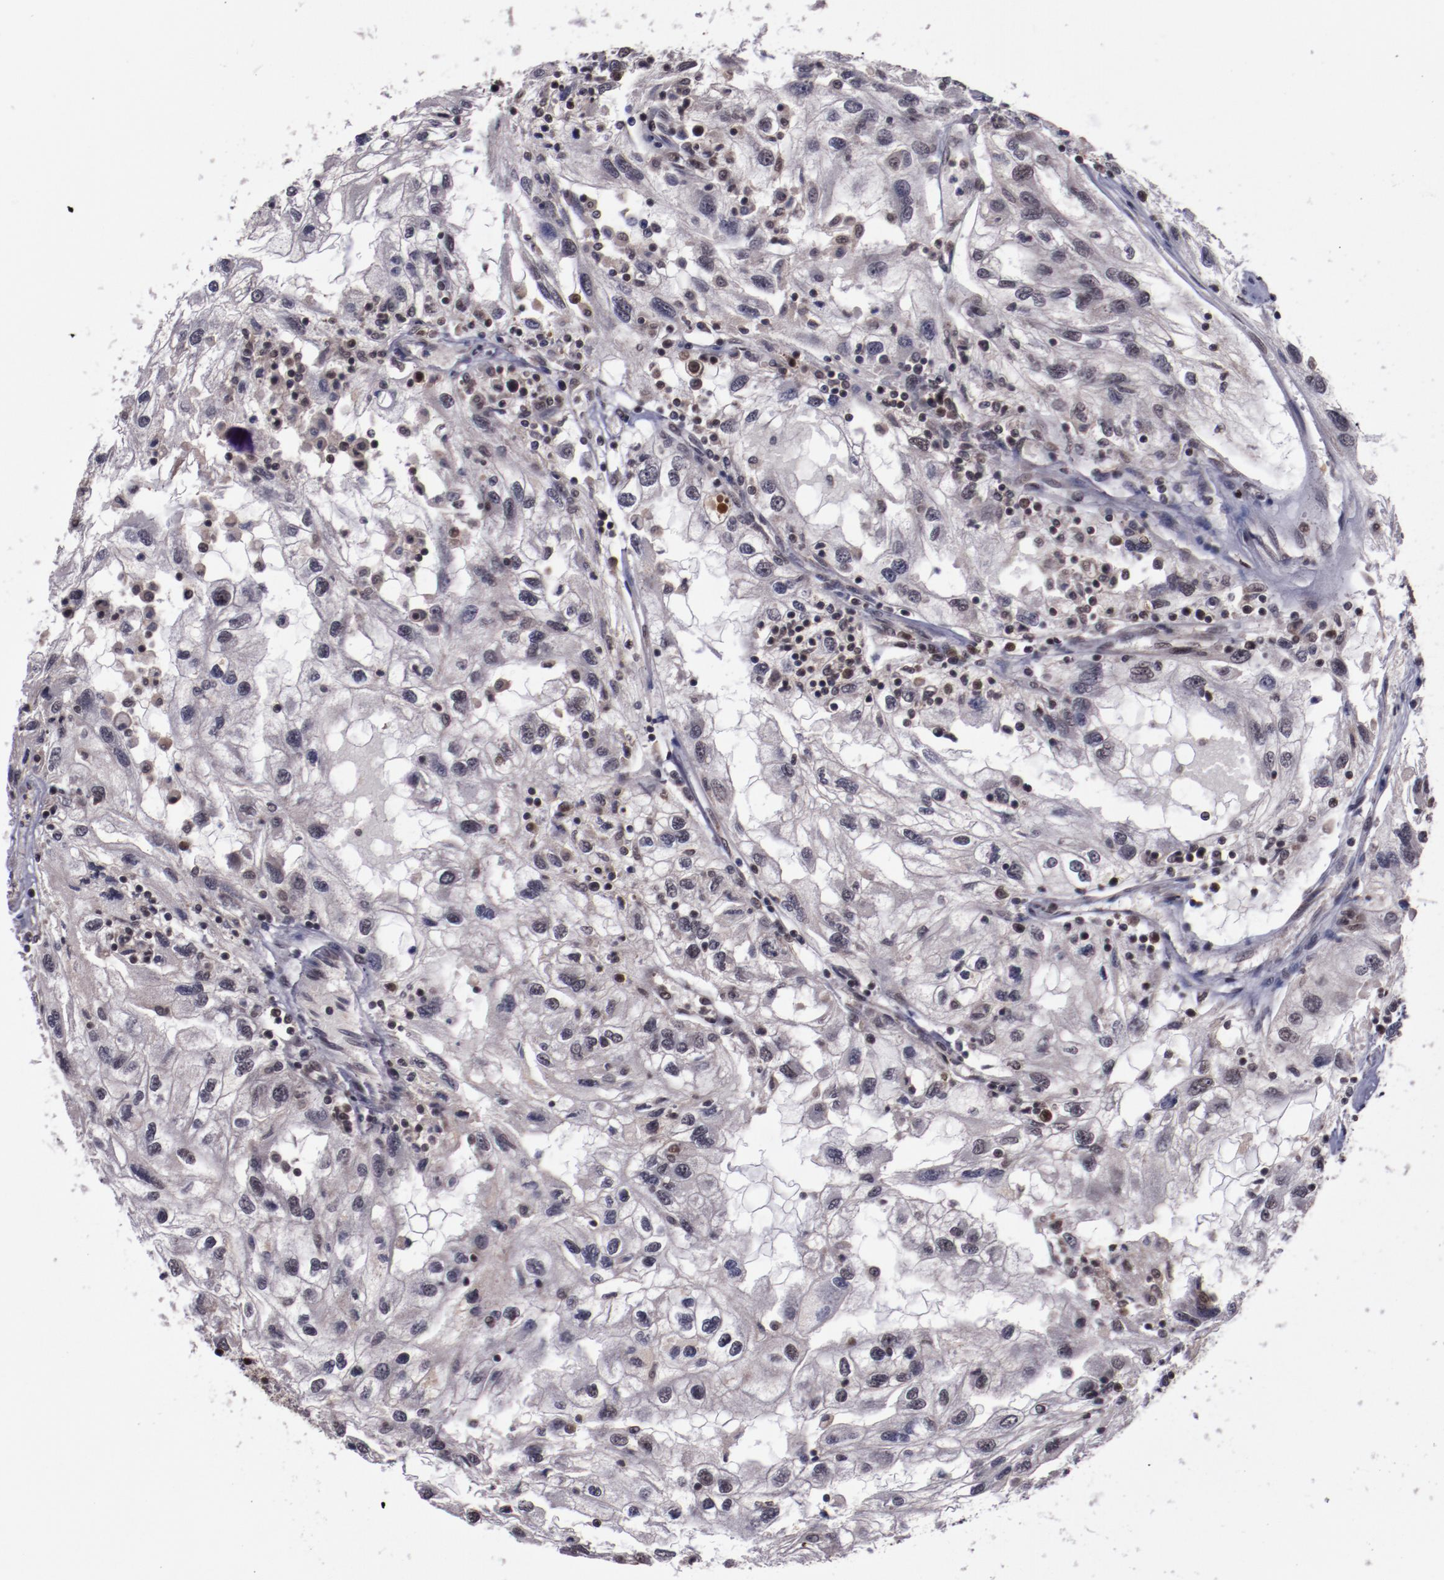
{"staining": {"intensity": "weak", "quantity": "25%-75%", "location": "nuclear"}, "tissue": "renal cancer", "cell_type": "Tumor cells", "image_type": "cancer", "snomed": [{"axis": "morphology", "description": "Normal tissue, NOS"}, {"axis": "morphology", "description": "Adenocarcinoma, NOS"}, {"axis": "topography", "description": "Kidney"}], "caption": "Protein expression analysis of renal adenocarcinoma reveals weak nuclear expression in approximately 25%-75% of tumor cells.", "gene": "ERH", "patient": {"sex": "male", "age": 71}}